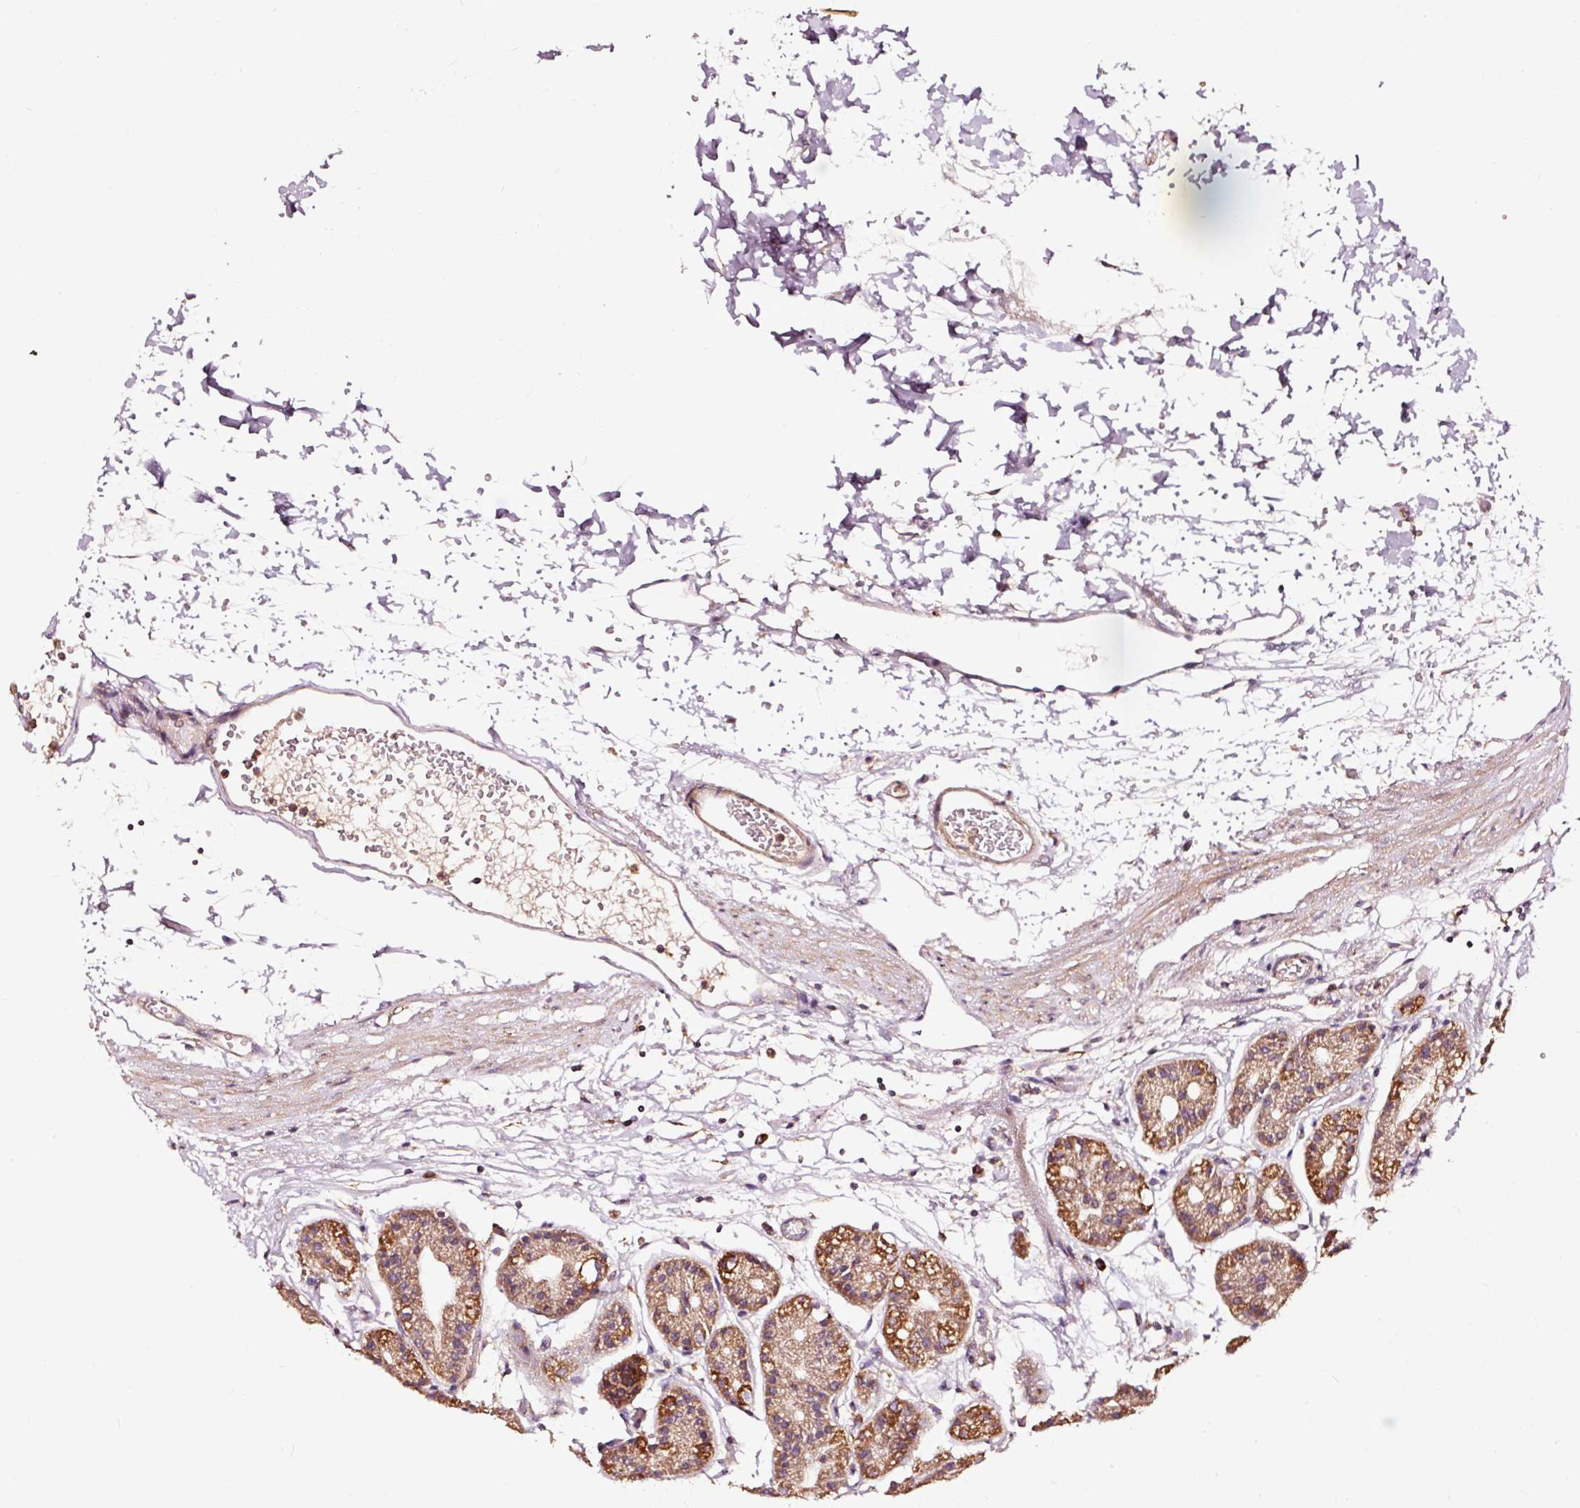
{"staining": {"intensity": "moderate", "quantity": ">75%", "location": "cytoplasmic/membranous"}, "tissue": "stomach", "cell_type": "Glandular cells", "image_type": "normal", "snomed": [{"axis": "morphology", "description": "Normal tissue, NOS"}, {"axis": "topography", "description": "Stomach"}], "caption": "High-power microscopy captured an immunohistochemistry photomicrograph of normal stomach, revealing moderate cytoplasmic/membranous expression in approximately >75% of glandular cells.", "gene": "TPM1", "patient": {"sex": "female", "age": 57}}